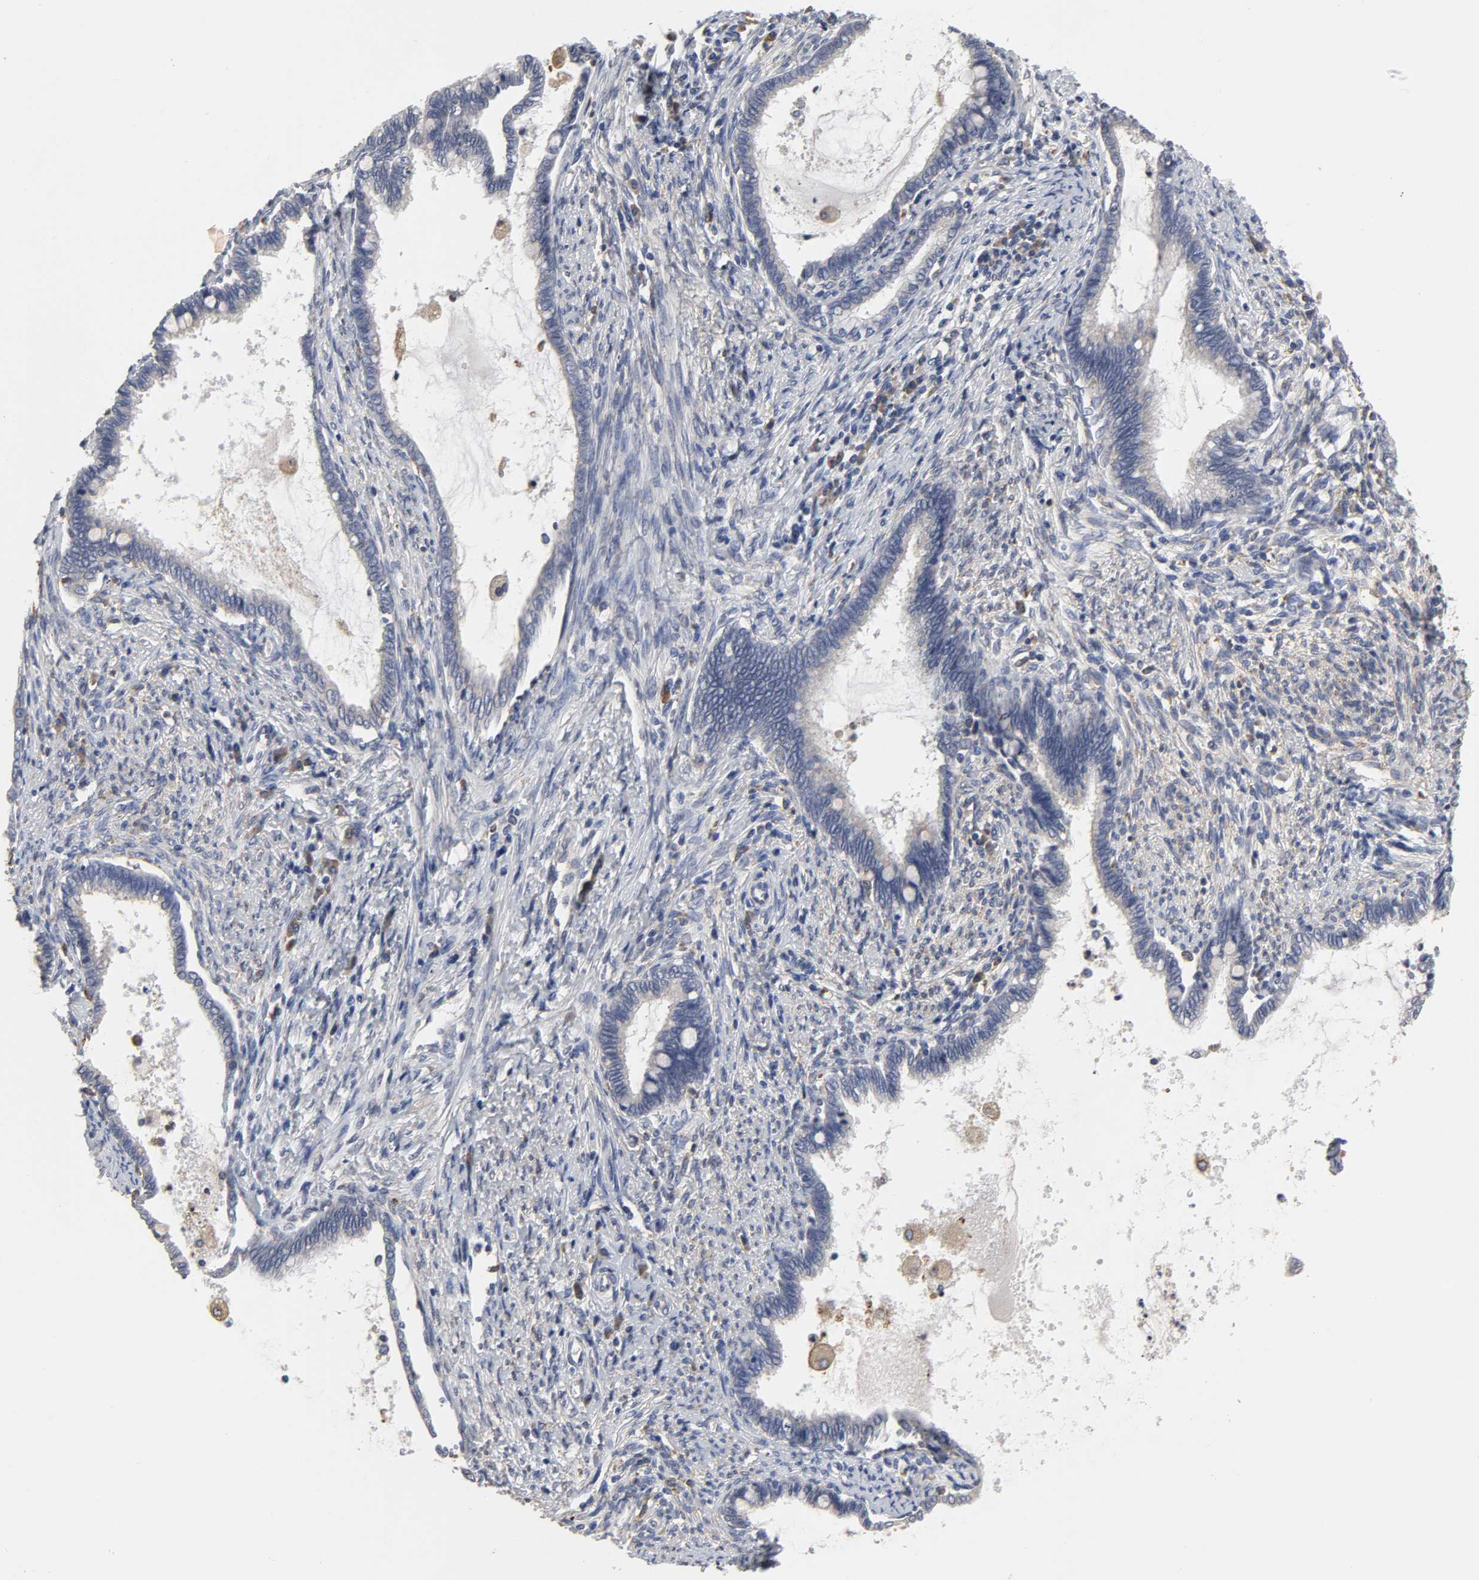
{"staining": {"intensity": "negative", "quantity": "none", "location": "none"}, "tissue": "cervical cancer", "cell_type": "Tumor cells", "image_type": "cancer", "snomed": [{"axis": "morphology", "description": "Adenocarcinoma, NOS"}, {"axis": "topography", "description": "Cervix"}], "caption": "Immunohistochemical staining of cervical adenocarcinoma demonstrates no significant expression in tumor cells. (Brightfield microscopy of DAB (3,3'-diaminobenzidine) IHC at high magnification).", "gene": "HCK", "patient": {"sex": "female", "age": 44}}